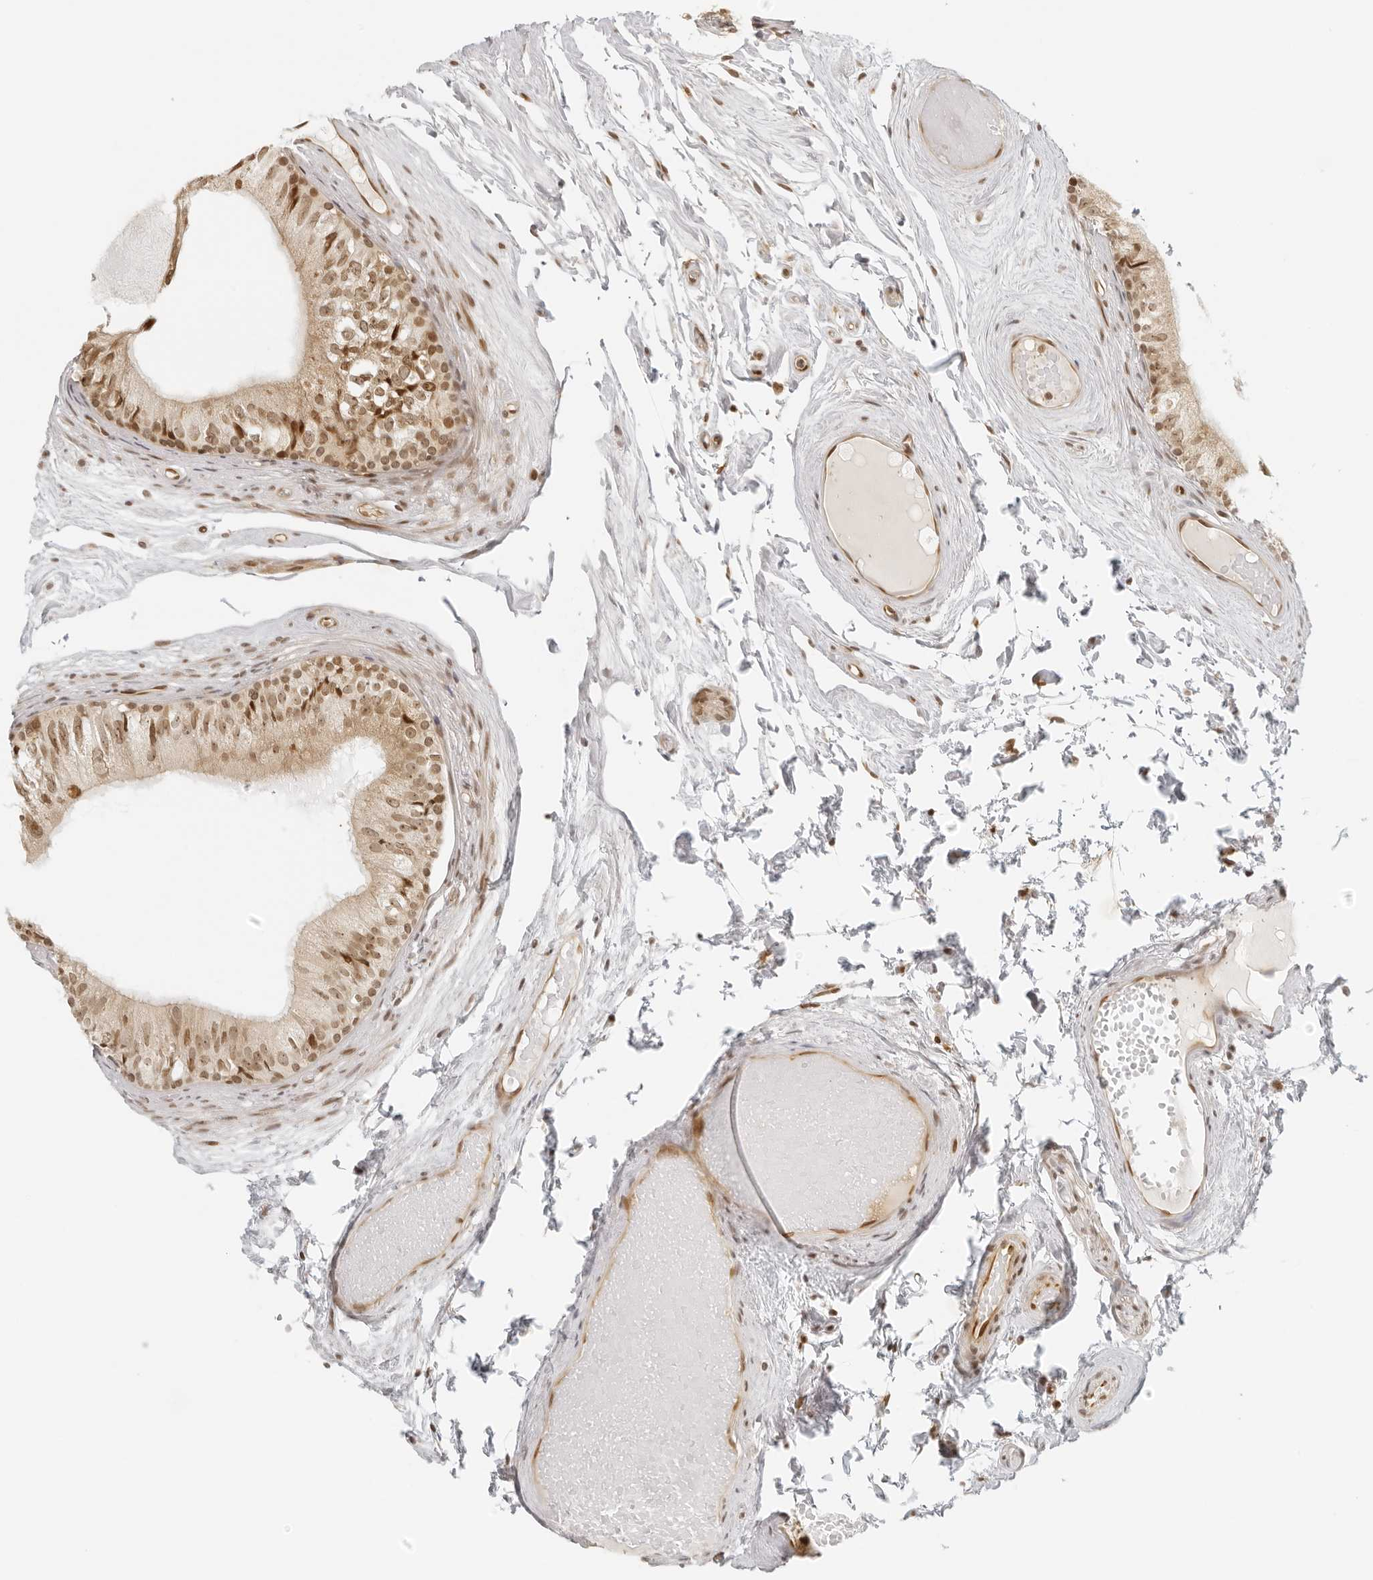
{"staining": {"intensity": "moderate", "quantity": ">75%", "location": "cytoplasmic/membranous,nuclear"}, "tissue": "epididymis", "cell_type": "Glandular cells", "image_type": "normal", "snomed": [{"axis": "morphology", "description": "Normal tissue, NOS"}, {"axis": "topography", "description": "Epididymis"}], "caption": "Protein expression by immunohistochemistry (IHC) demonstrates moderate cytoplasmic/membranous,nuclear positivity in approximately >75% of glandular cells in normal epididymis.", "gene": "ZNF407", "patient": {"sex": "male", "age": 79}}